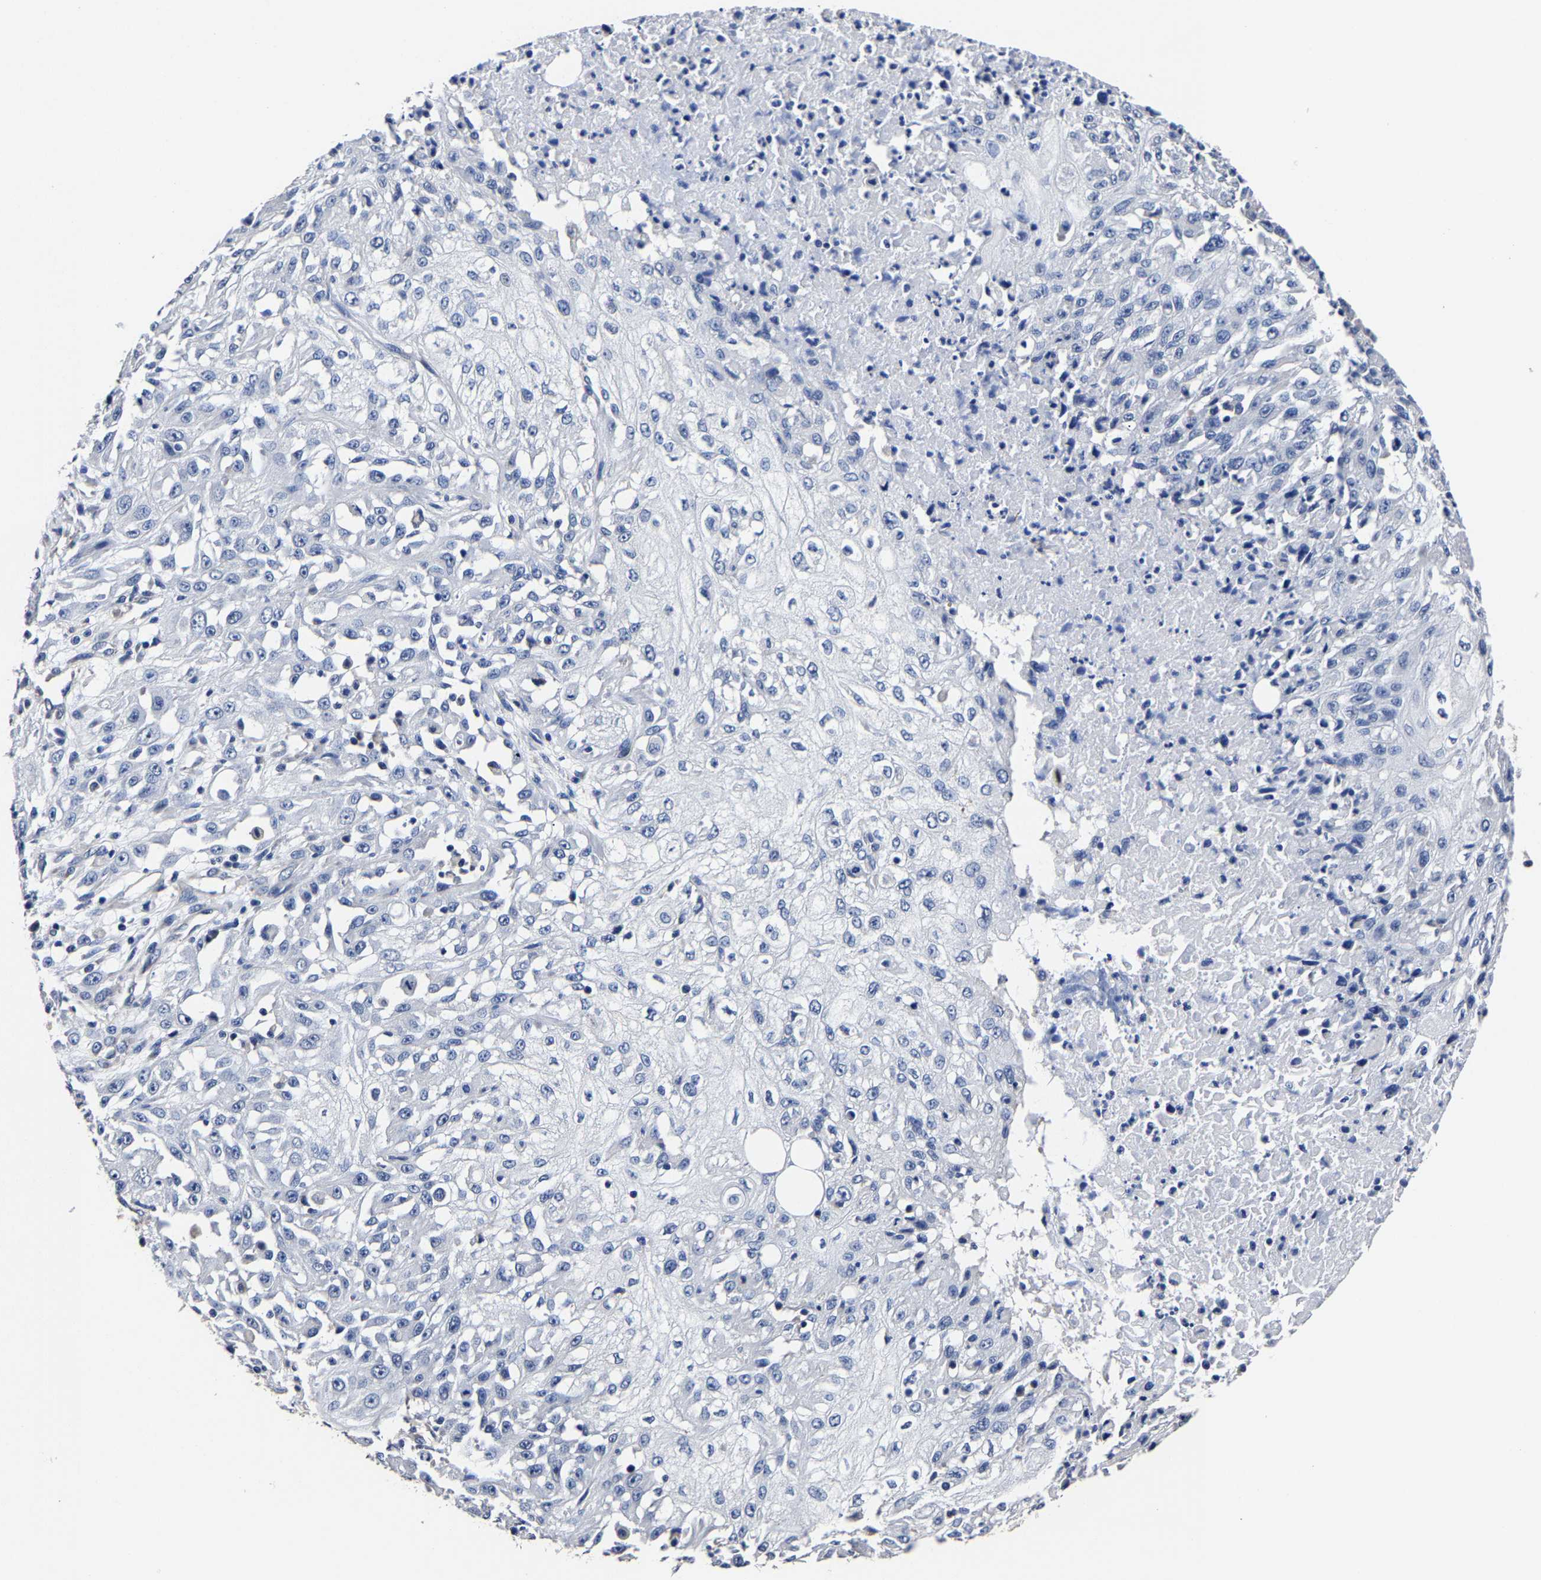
{"staining": {"intensity": "negative", "quantity": "none", "location": "none"}, "tissue": "skin cancer", "cell_type": "Tumor cells", "image_type": "cancer", "snomed": [{"axis": "morphology", "description": "Squamous cell carcinoma, NOS"}, {"axis": "morphology", "description": "Squamous cell carcinoma, metastatic, NOS"}, {"axis": "topography", "description": "Skin"}, {"axis": "topography", "description": "Lymph node"}], "caption": "A micrograph of human skin cancer is negative for staining in tumor cells.", "gene": "AKAP4", "patient": {"sex": "male", "age": 75}}